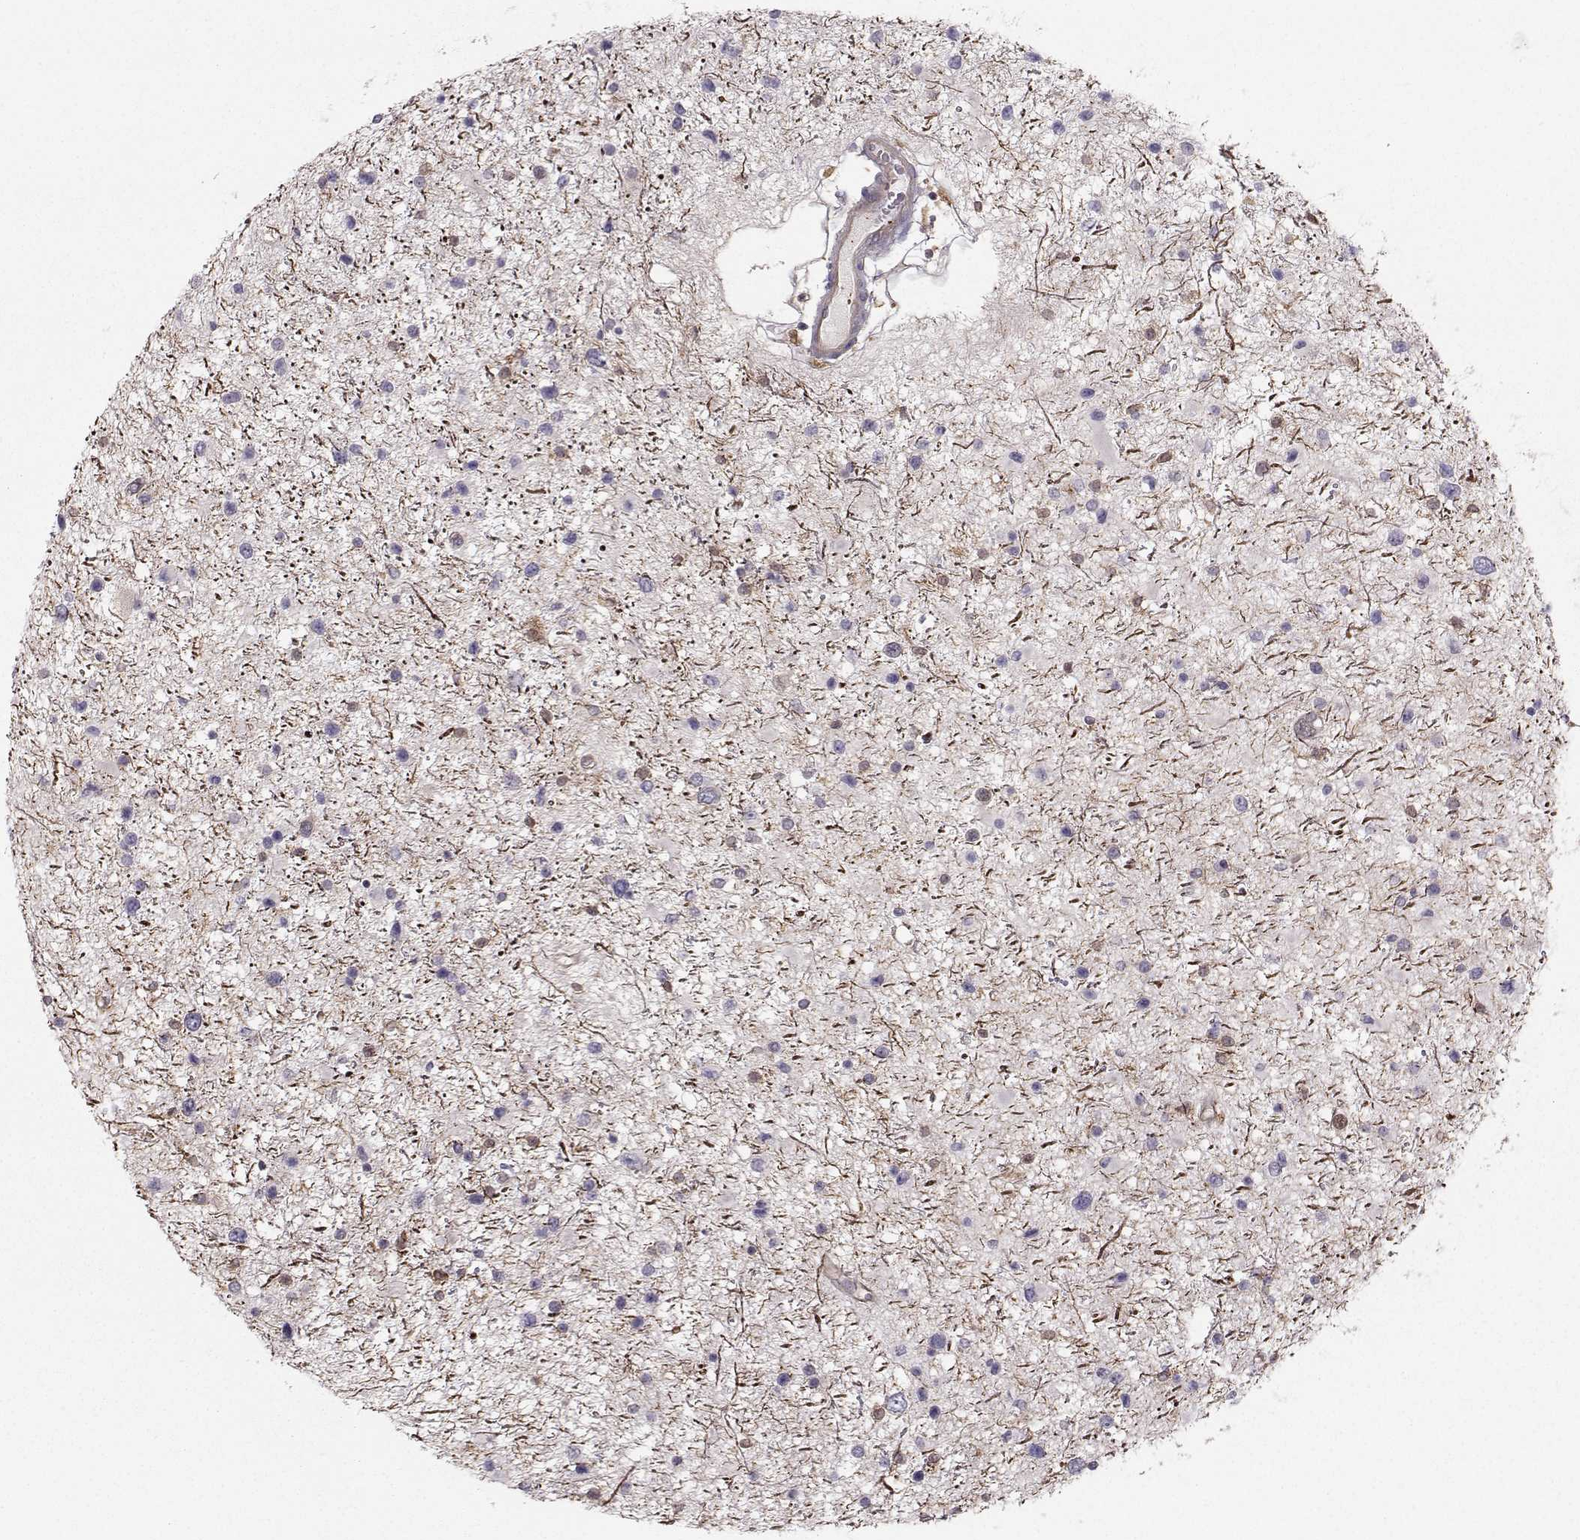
{"staining": {"intensity": "negative", "quantity": "none", "location": "none"}, "tissue": "glioma", "cell_type": "Tumor cells", "image_type": "cancer", "snomed": [{"axis": "morphology", "description": "Glioma, malignant, Low grade"}, {"axis": "topography", "description": "Brain"}], "caption": "Immunohistochemistry (IHC) micrograph of human glioma stained for a protein (brown), which reveals no expression in tumor cells.", "gene": "ASB16", "patient": {"sex": "female", "age": 32}}